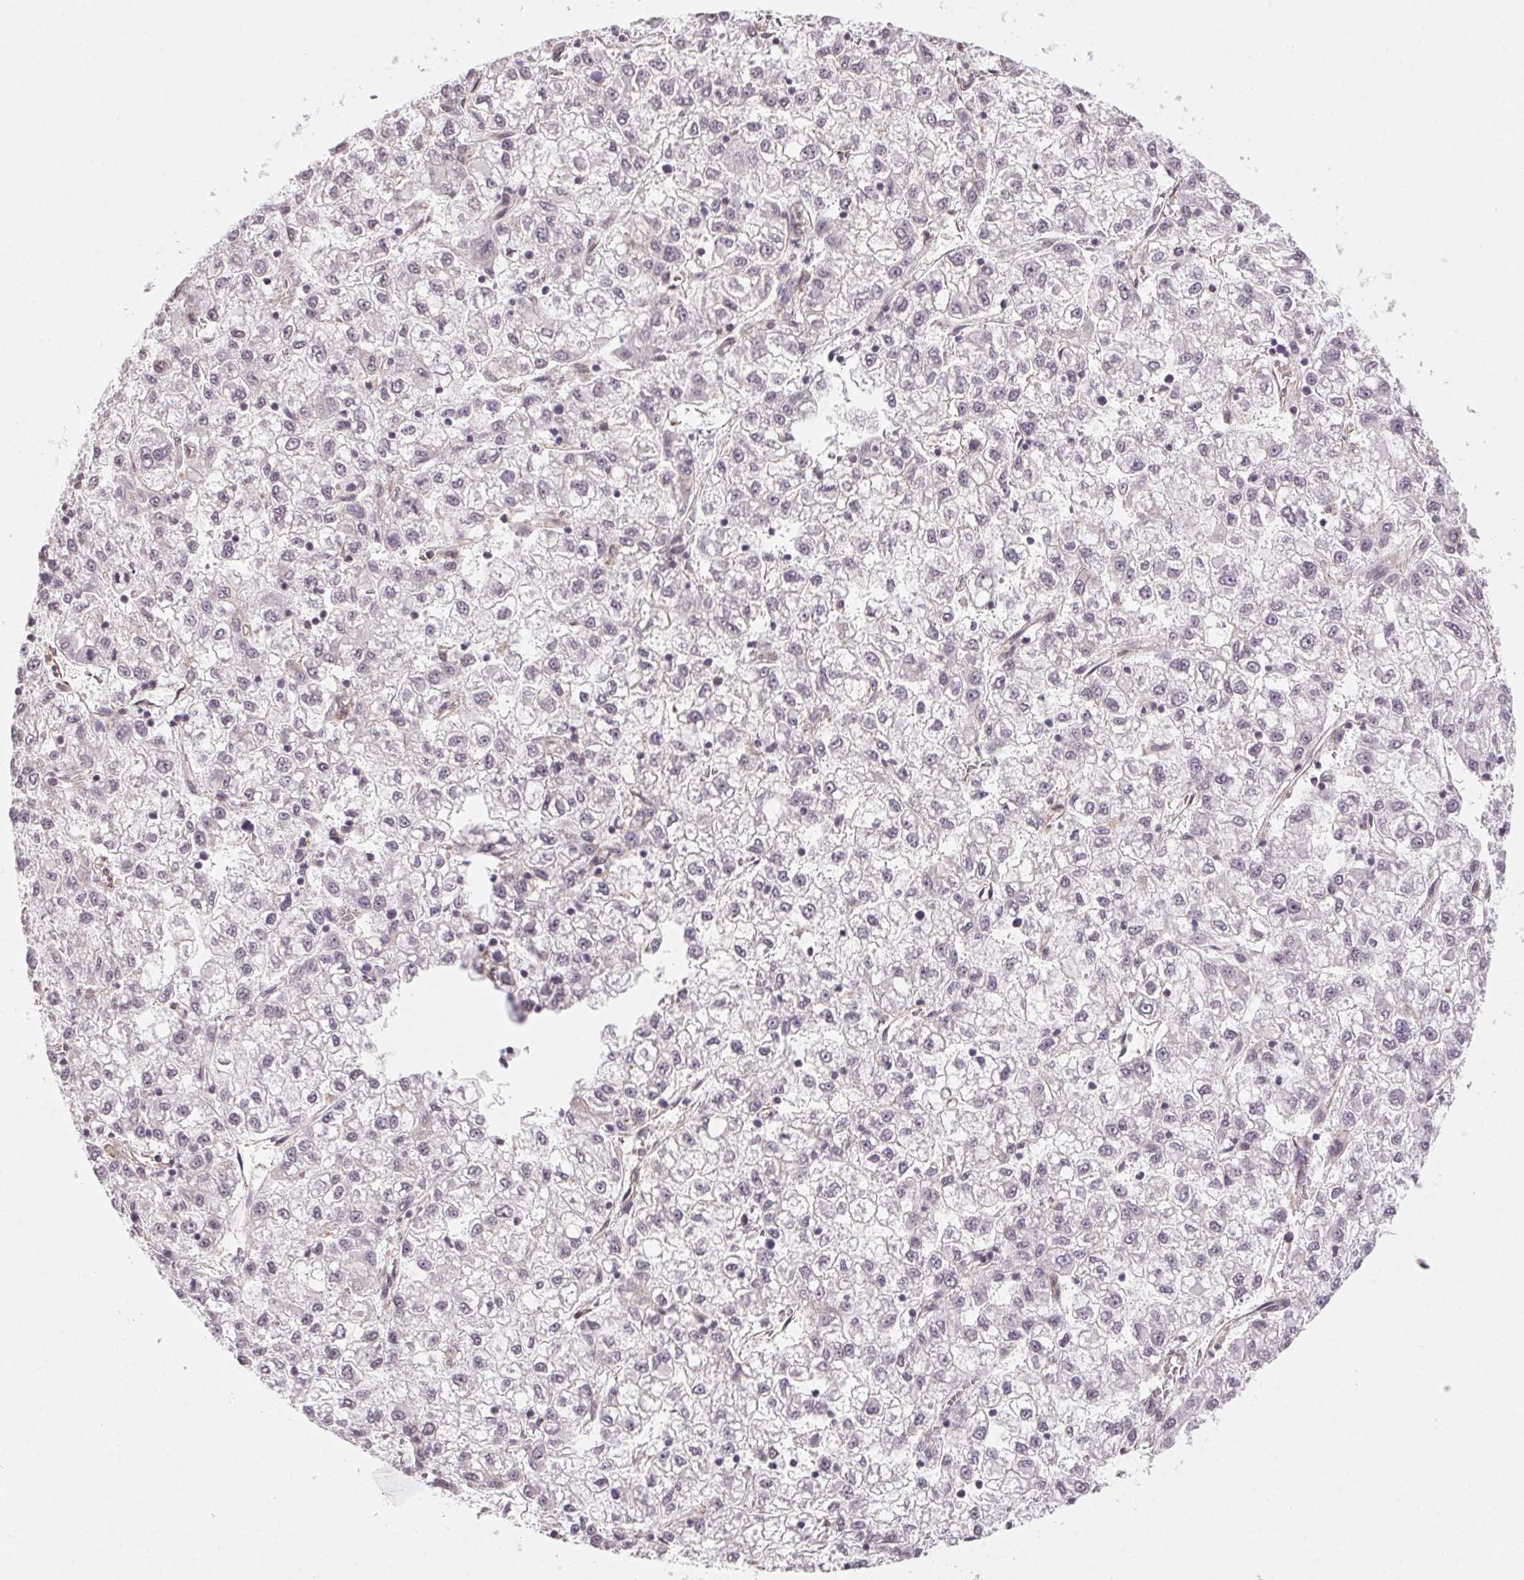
{"staining": {"intensity": "negative", "quantity": "none", "location": "none"}, "tissue": "liver cancer", "cell_type": "Tumor cells", "image_type": "cancer", "snomed": [{"axis": "morphology", "description": "Carcinoma, Hepatocellular, NOS"}, {"axis": "topography", "description": "Liver"}], "caption": "Tumor cells are negative for brown protein staining in liver cancer.", "gene": "PLA2G4F", "patient": {"sex": "male", "age": 40}}